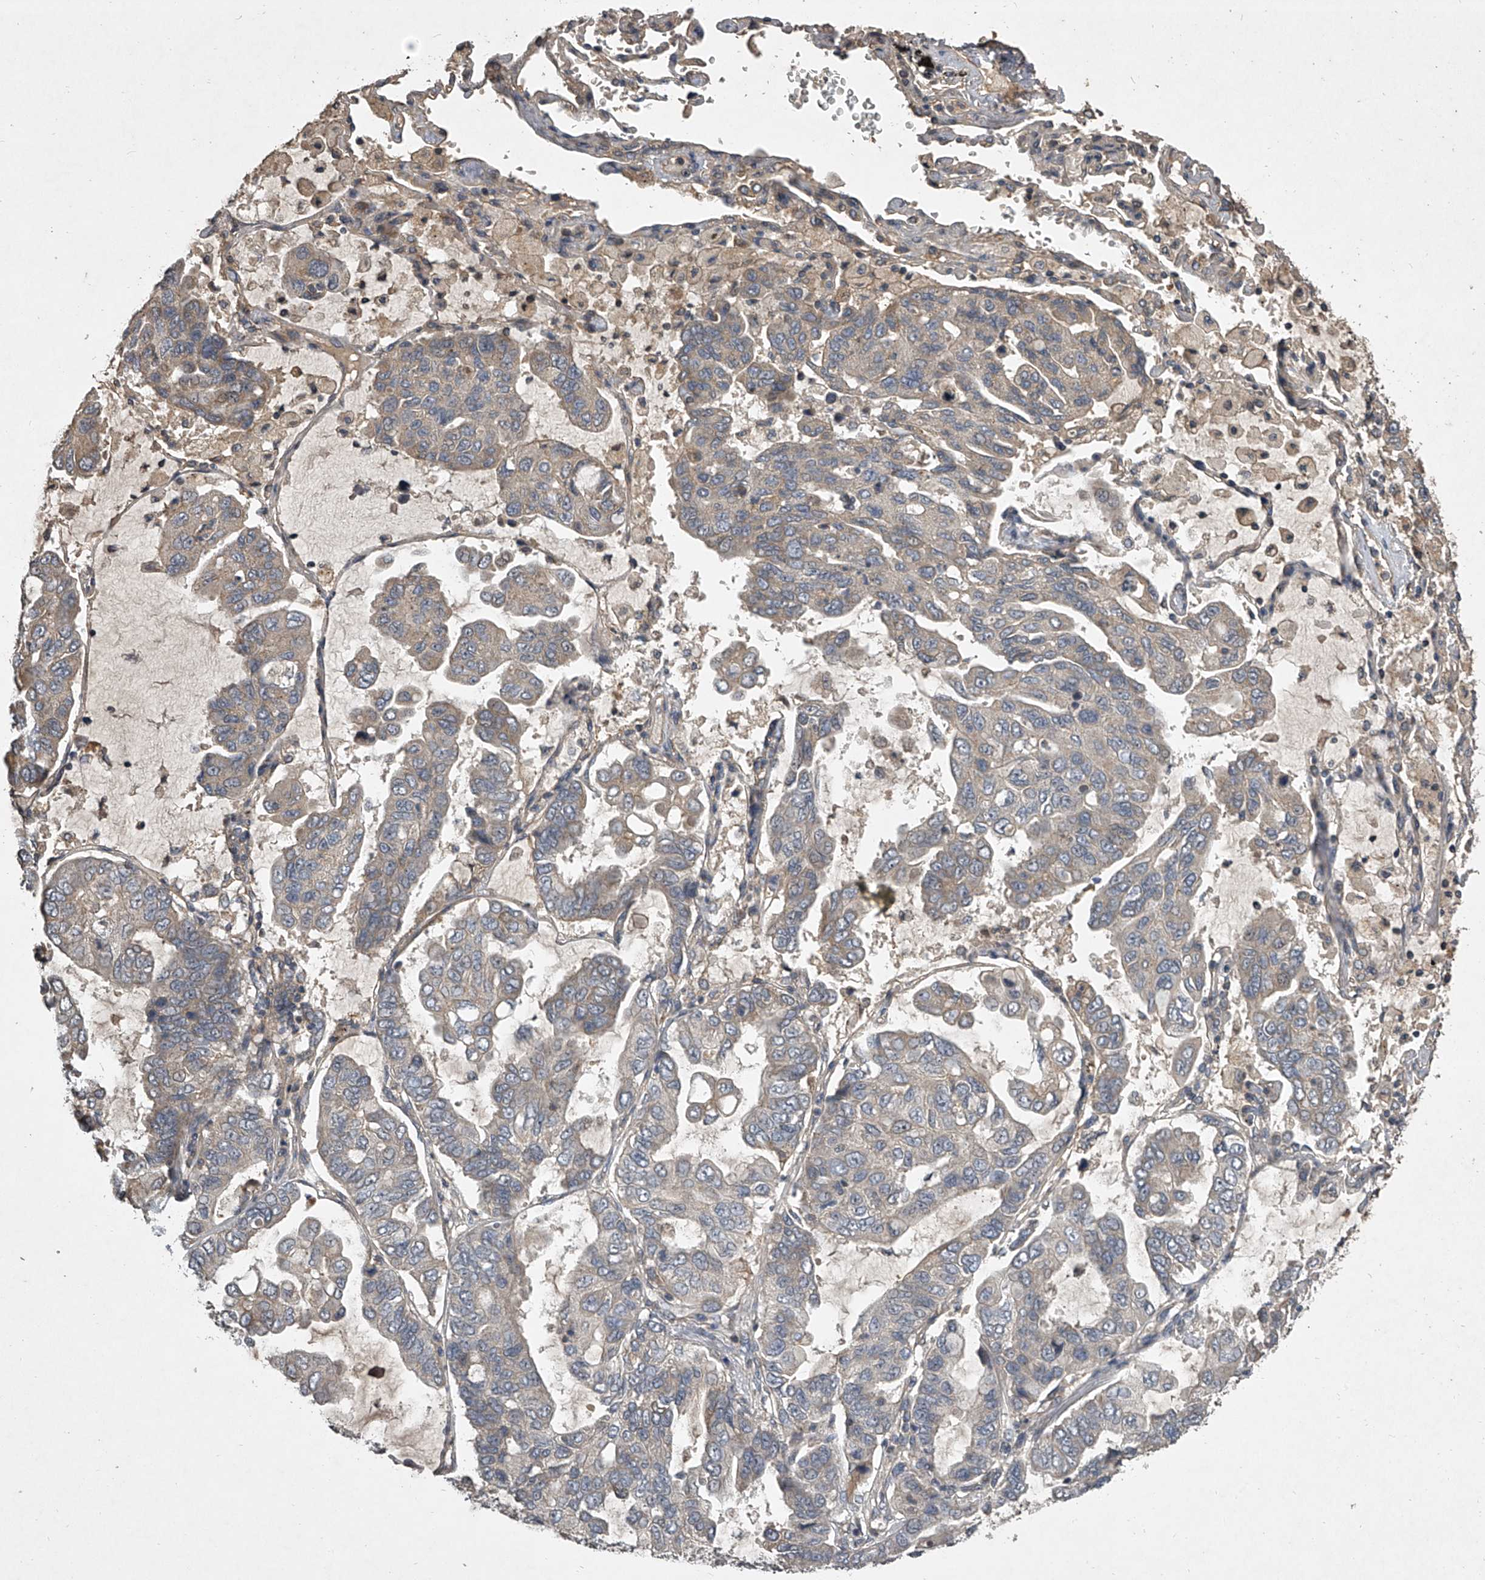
{"staining": {"intensity": "weak", "quantity": "<25%", "location": "cytoplasmic/membranous"}, "tissue": "lung cancer", "cell_type": "Tumor cells", "image_type": "cancer", "snomed": [{"axis": "morphology", "description": "Adenocarcinoma, NOS"}, {"axis": "topography", "description": "Lung"}], "caption": "Immunohistochemistry micrograph of neoplastic tissue: human lung adenocarcinoma stained with DAB exhibits no significant protein expression in tumor cells.", "gene": "NFS1", "patient": {"sex": "male", "age": 64}}